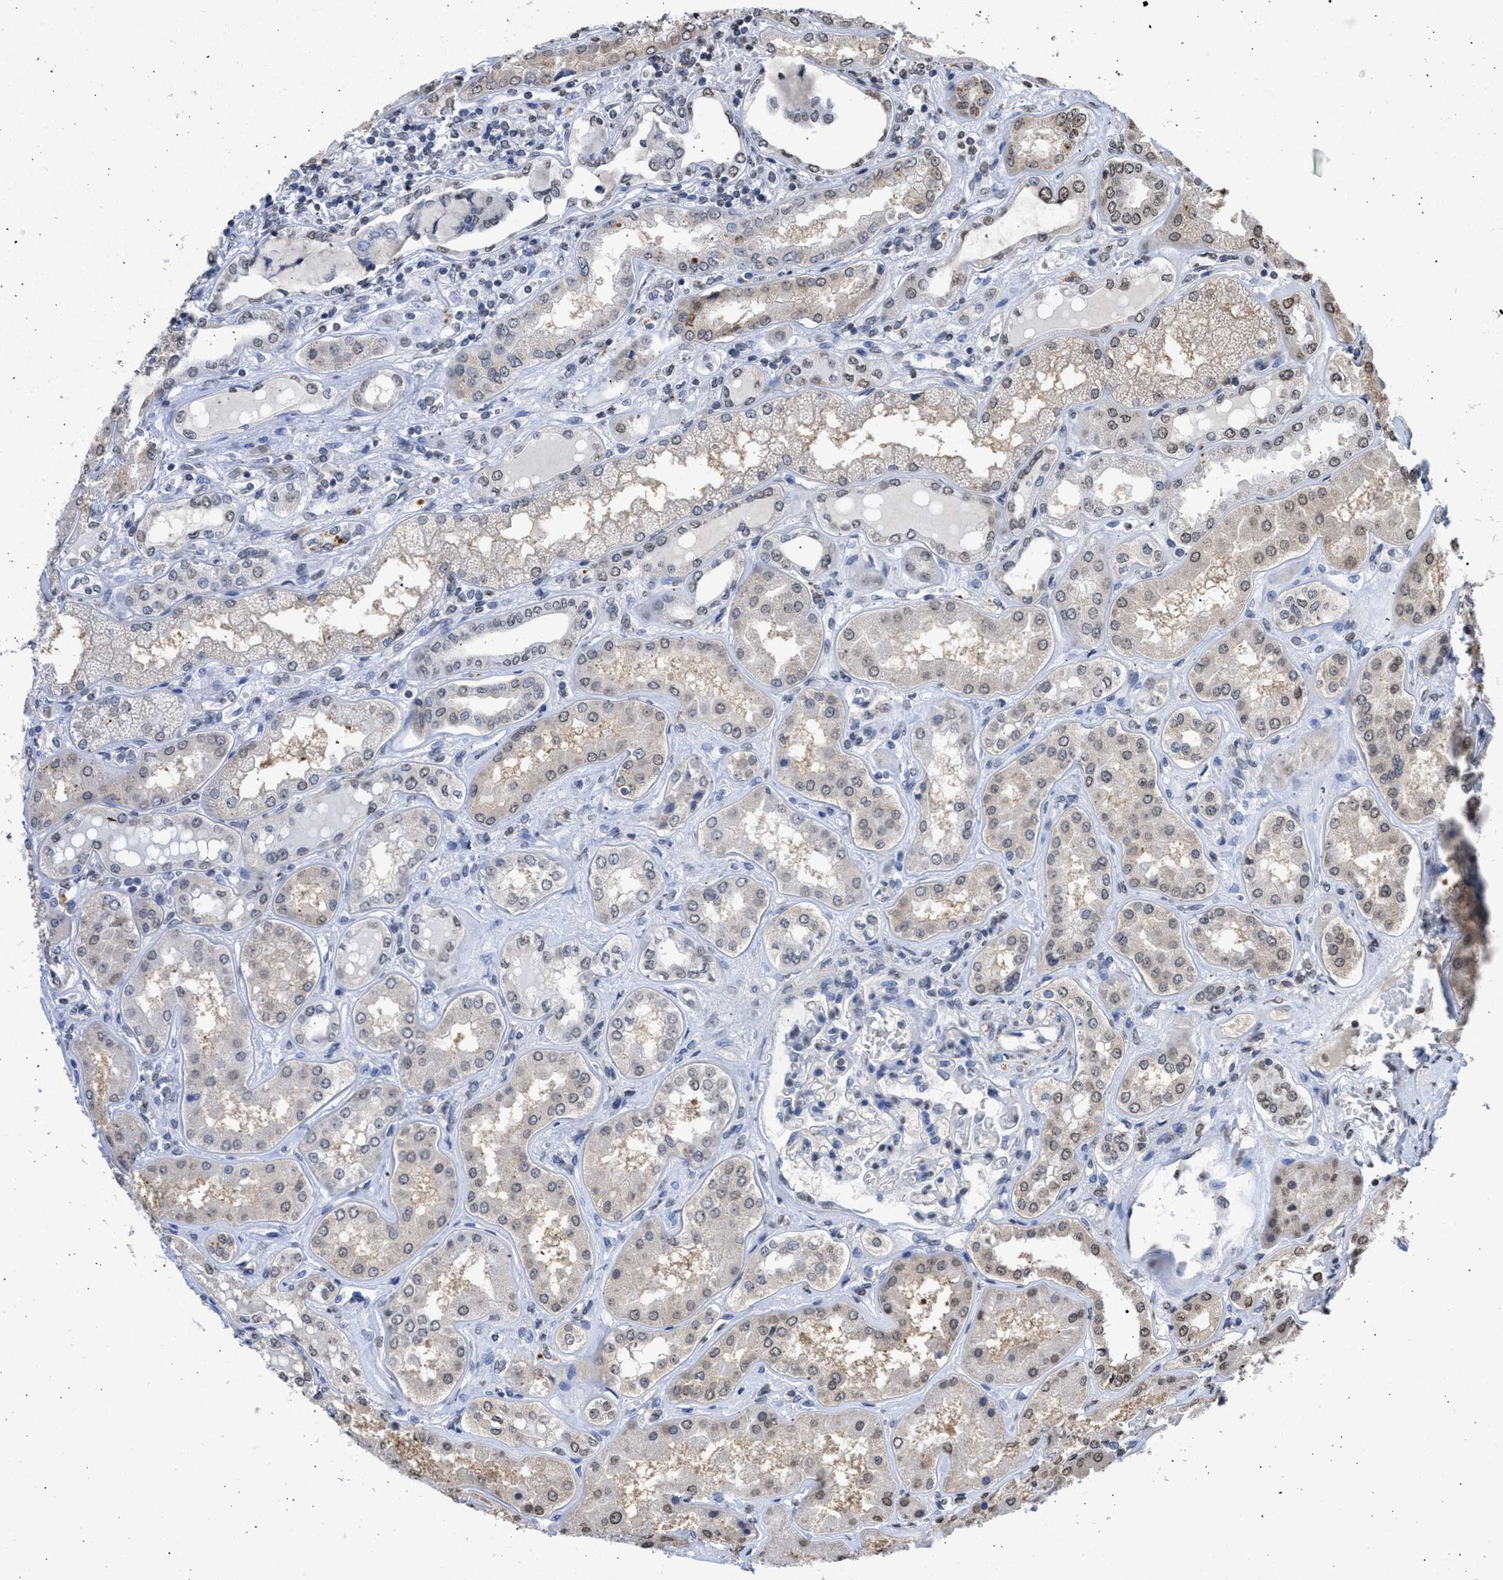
{"staining": {"intensity": "weak", "quantity": "<25%", "location": "nuclear"}, "tissue": "kidney", "cell_type": "Cells in glomeruli", "image_type": "normal", "snomed": [{"axis": "morphology", "description": "Normal tissue, NOS"}, {"axis": "topography", "description": "Kidney"}], "caption": "Cells in glomeruli show no significant protein staining in normal kidney. Nuclei are stained in blue.", "gene": "NUP35", "patient": {"sex": "female", "age": 56}}